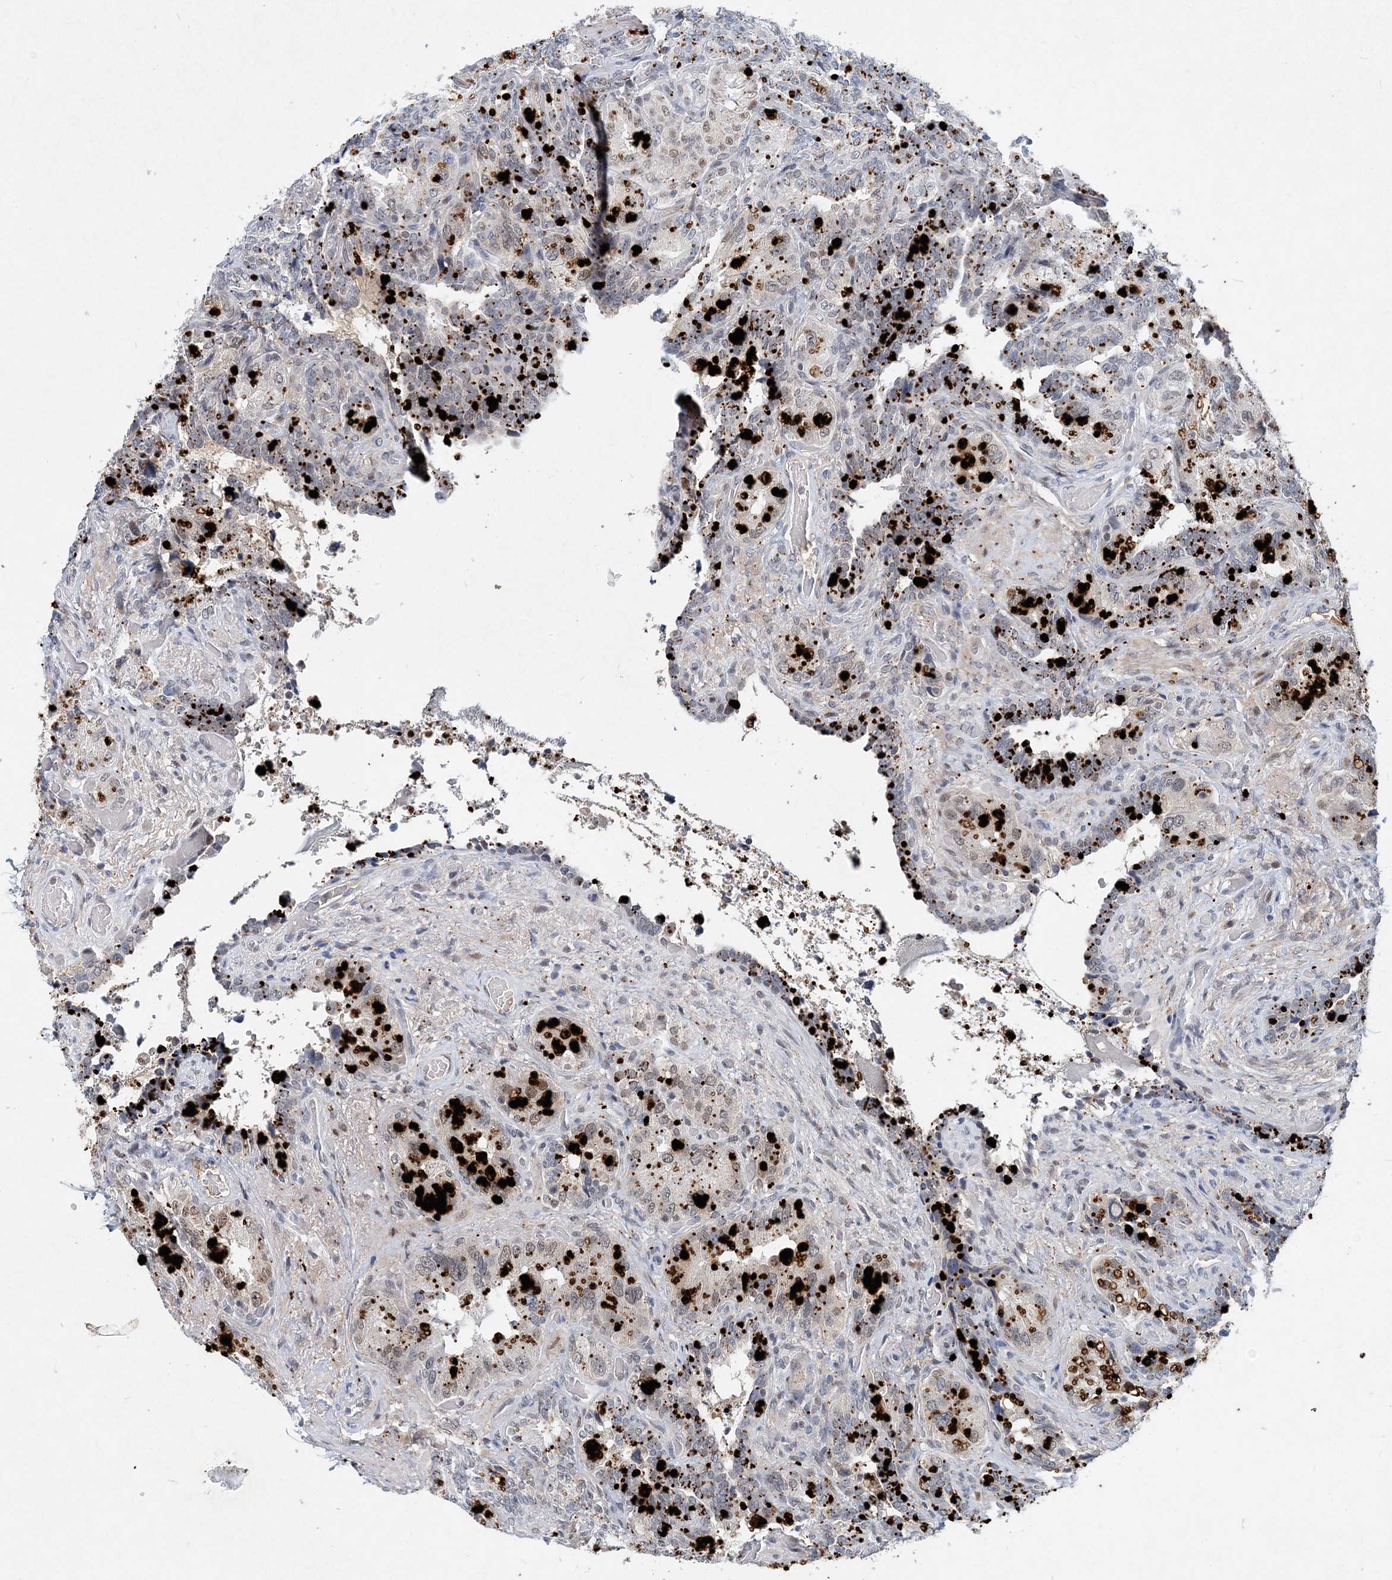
{"staining": {"intensity": "strong", "quantity": "<25%", "location": "cytoplasmic/membranous"}, "tissue": "seminal vesicle", "cell_type": "Glandular cells", "image_type": "normal", "snomed": [{"axis": "morphology", "description": "Normal tissue, NOS"}, {"axis": "topography", "description": "Seminal veicle"}, {"axis": "topography", "description": "Peripheral nerve tissue"}], "caption": "Immunohistochemistry (IHC) (DAB) staining of benign seminal vesicle demonstrates strong cytoplasmic/membranous protein positivity in about <25% of glandular cells.", "gene": "KPNA4", "patient": {"sex": "male", "age": 67}}